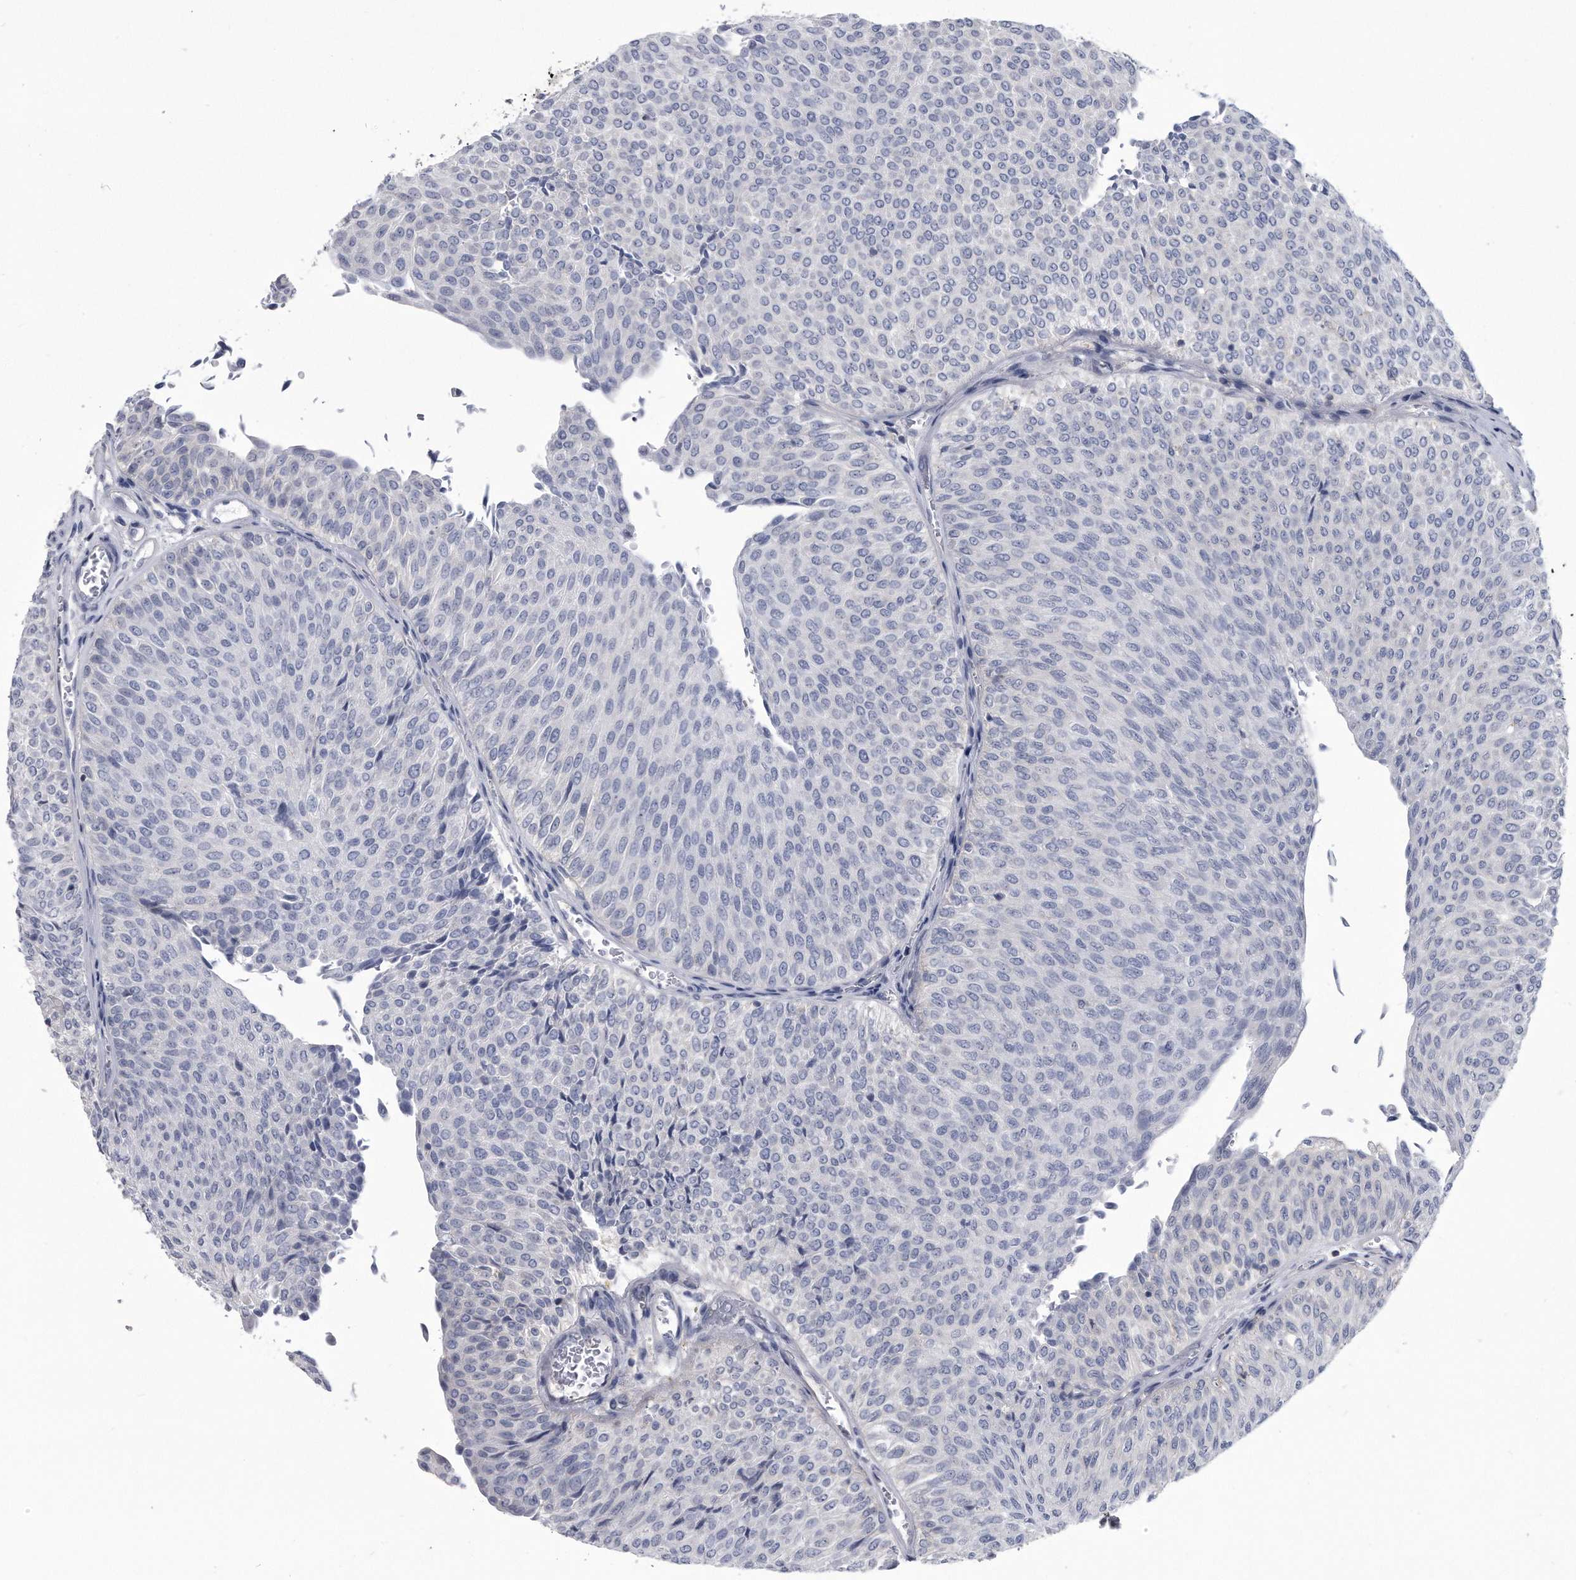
{"staining": {"intensity": "negative", "quantity": "none", "location": "none"}, "tissue": "urothelial cancer", "cell_type": "Tumor cells", "image_type": "cancer", "snomed": [{"axis": "morphology", "description": "Urothelial carcinoma, Low grade"}, {"axis": "topography", "description": "Urinary bladder"}], "caption": "Low-grade urothelial carcinoma was stained to show a protein in brown. There is no significant expression in tumor cells.", "gene": "PYGB", "patient": {"sex": "male", "age": 78}}